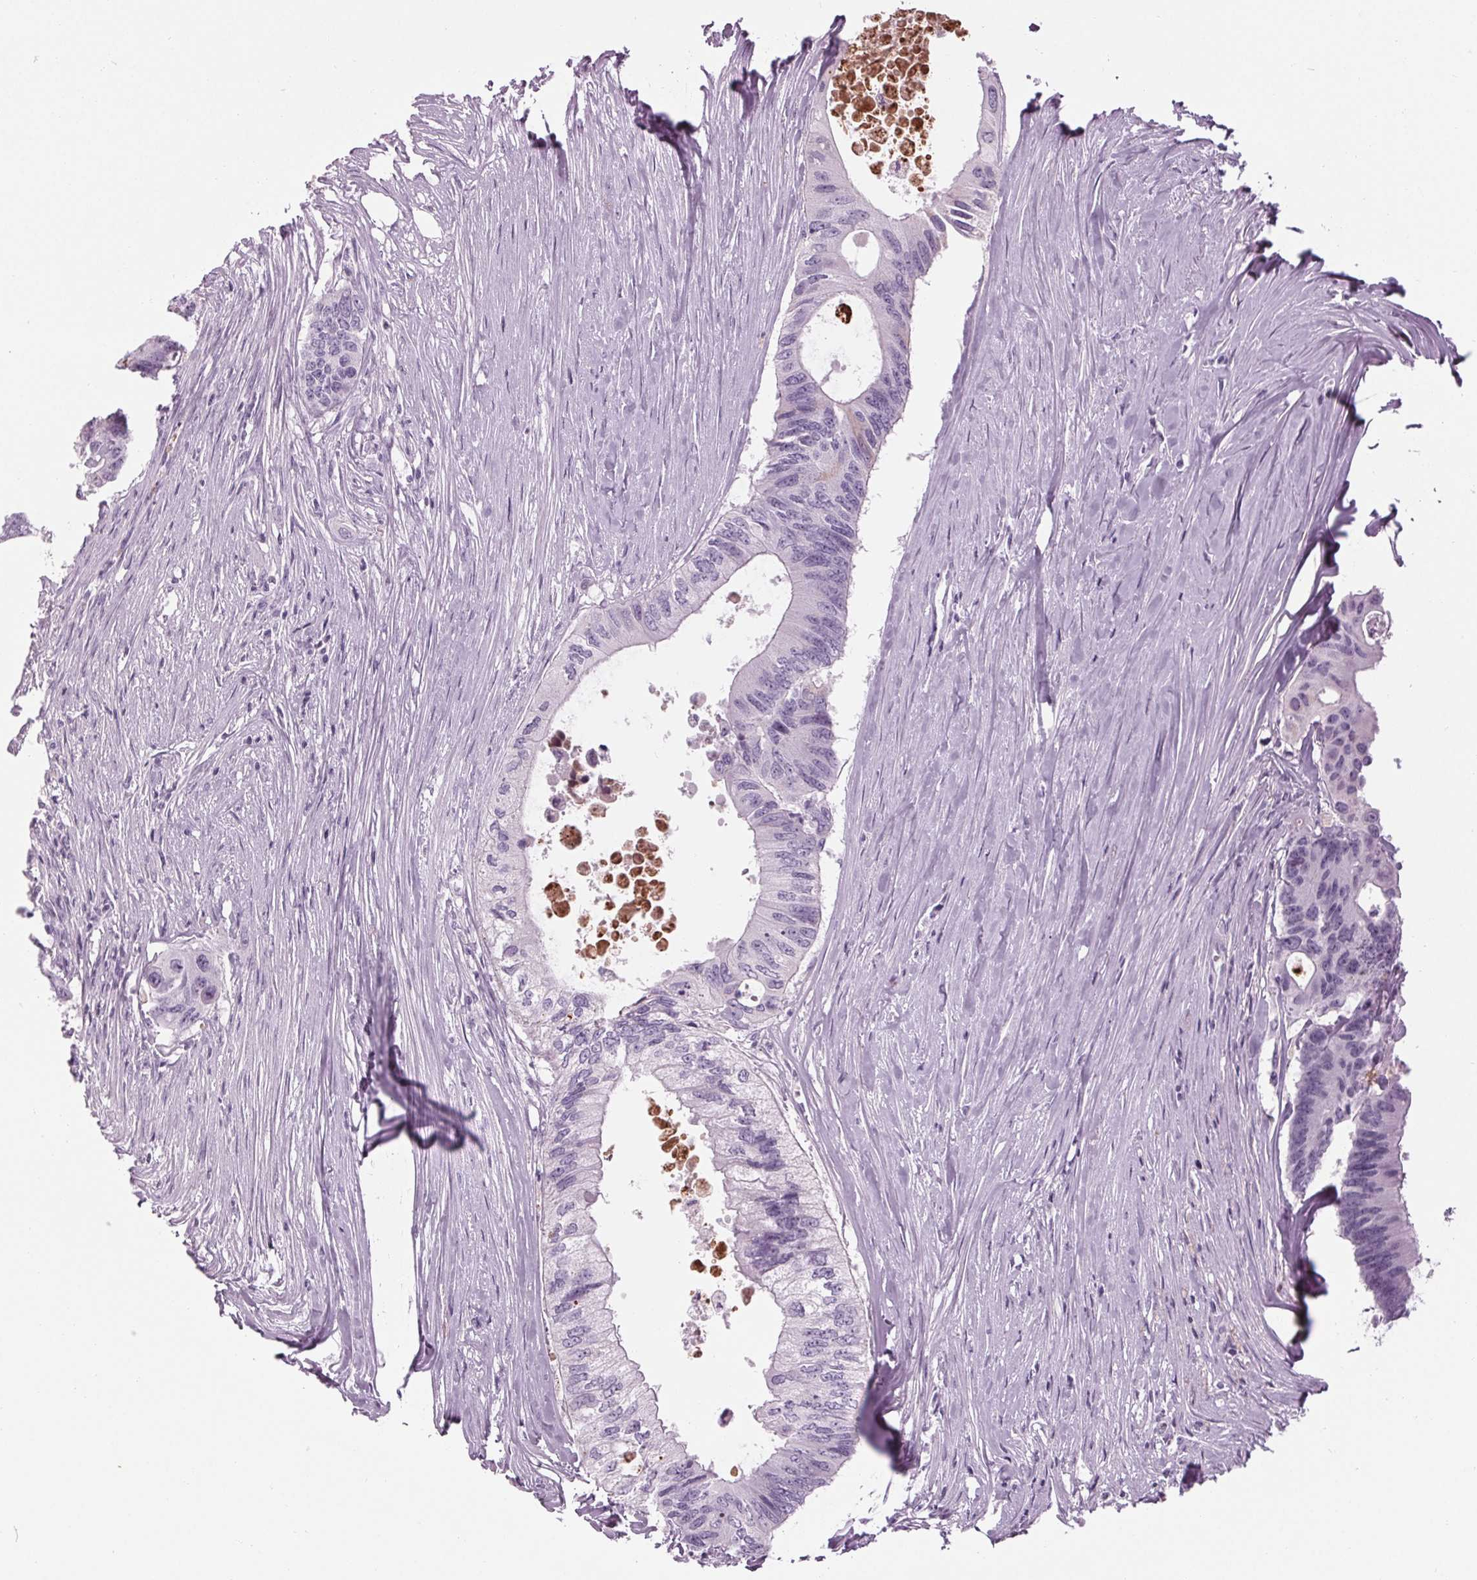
{"staining": {"intensity": "negative", "quantity": "none", "location": "none"}, "tissue": "colorectal cancer", "cell_type": "Tumor cells", "image_type": "cancer", "snomed": [{"axis": "morphology", "description": "Adenocarcinoma, NOS"}, {"axis": "topography", "description": "Colon"}], "caption": "Tumor cells show no significant expression in colorectal adenocarcinoma.", "gene": "CYP3A43", "patient": {"sex": "male", "age": 71}}